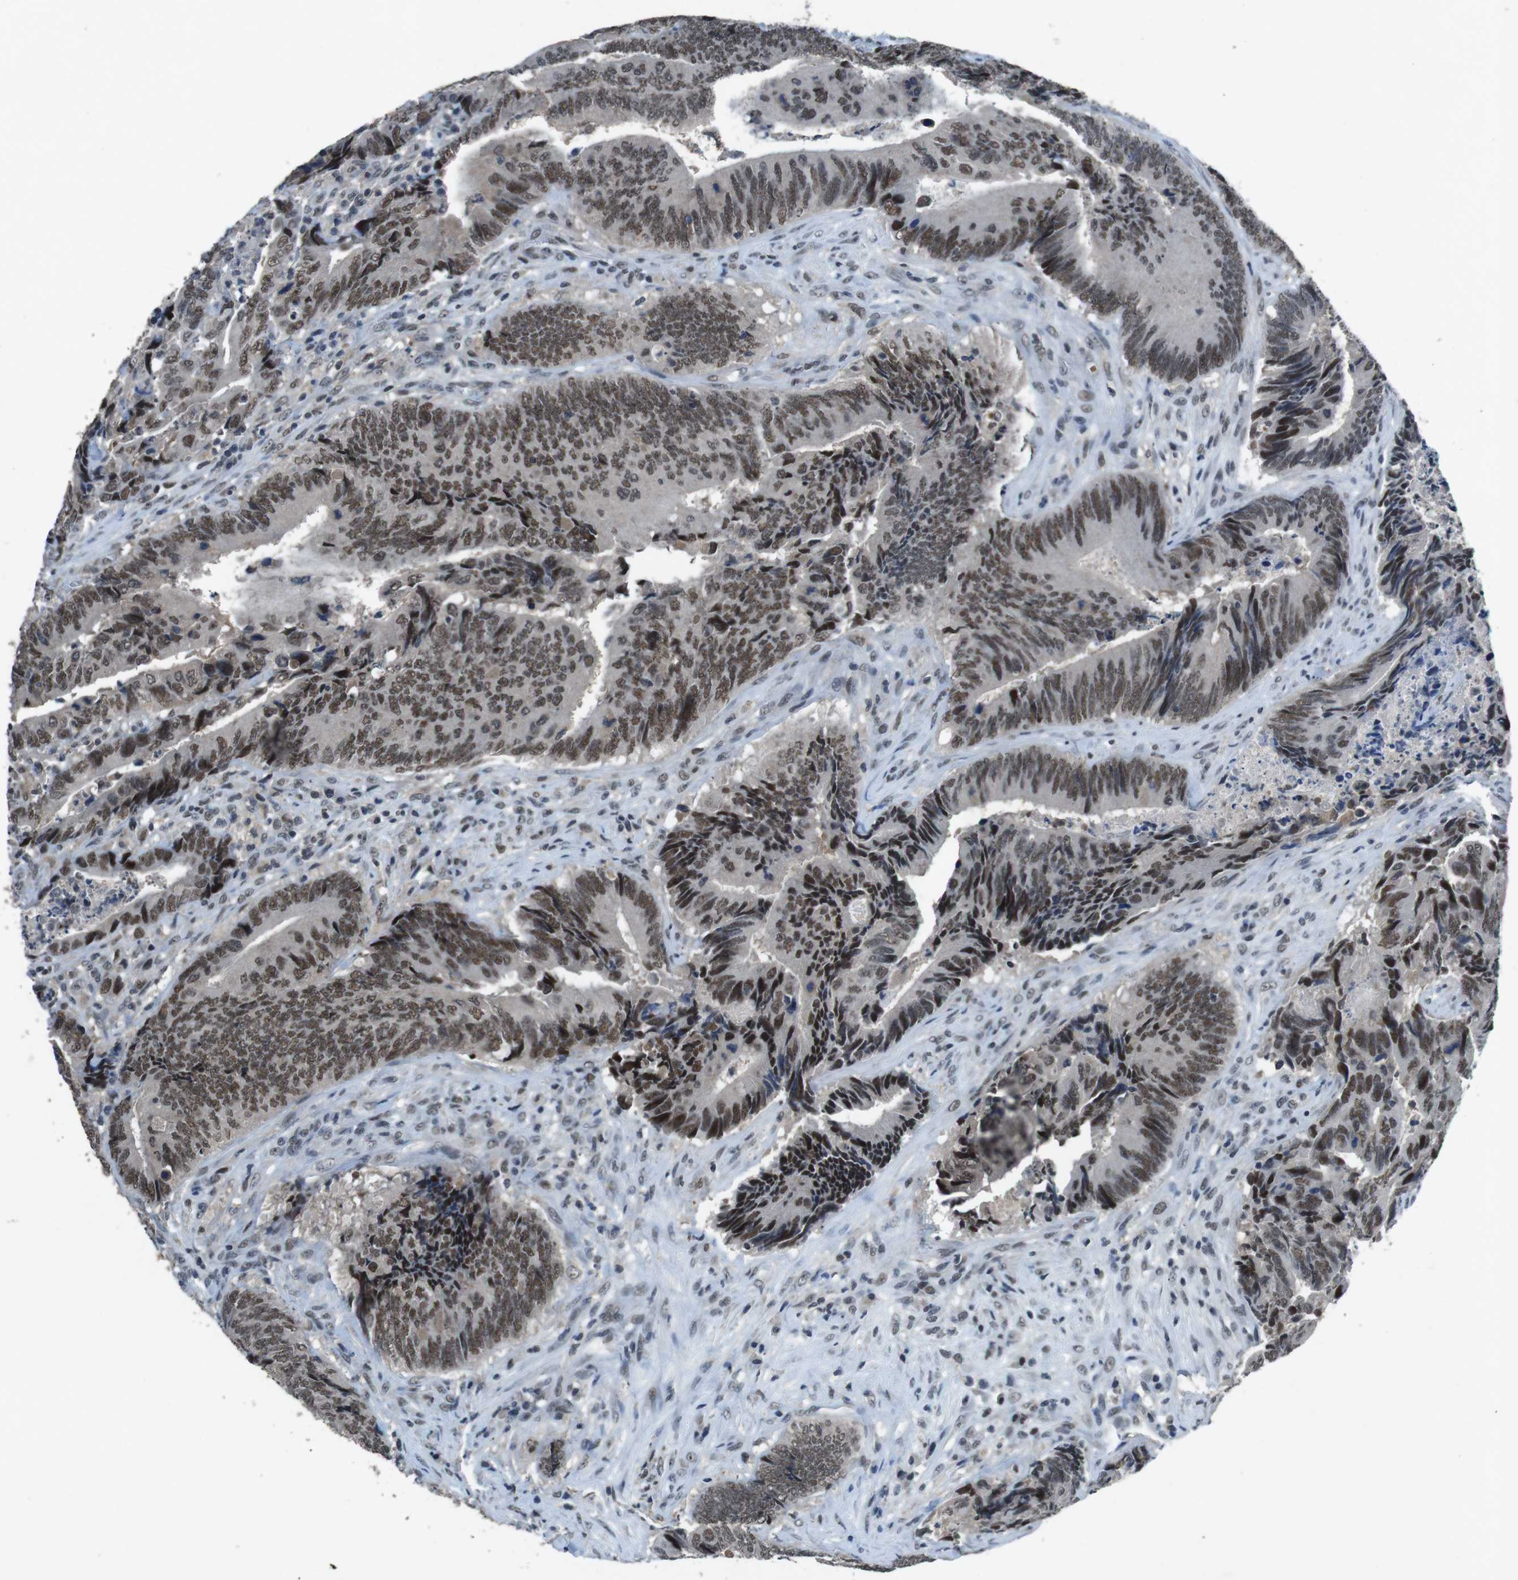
{"staining": {"intensity": "weak", "quantity": ">75%", "location": "nuclear"}, "tissue": "colorectal cancer", "cell_type": "Tumor cells", "image_type": "cancer", "snomed": [{"axis": "morphology", "description": "Normal tissue, NOS"}, {"axis": "morphology", "description": "Adenocarcinoma, NOS"}, {"axis": "topography", "description": "Colon"}], "caption": "Immunohistochemical staining of human colorectal cancer (adenocarcinoma) exhibits low levels of weak nuclear expression in approximately >75% of tumor cells. (DAB (3,3'-diaminobenzidine) IHC, brown staining for protein, blue staining for nuclei).", "gene": "USP7", "patient": {"sex": "male", "age": 56}}